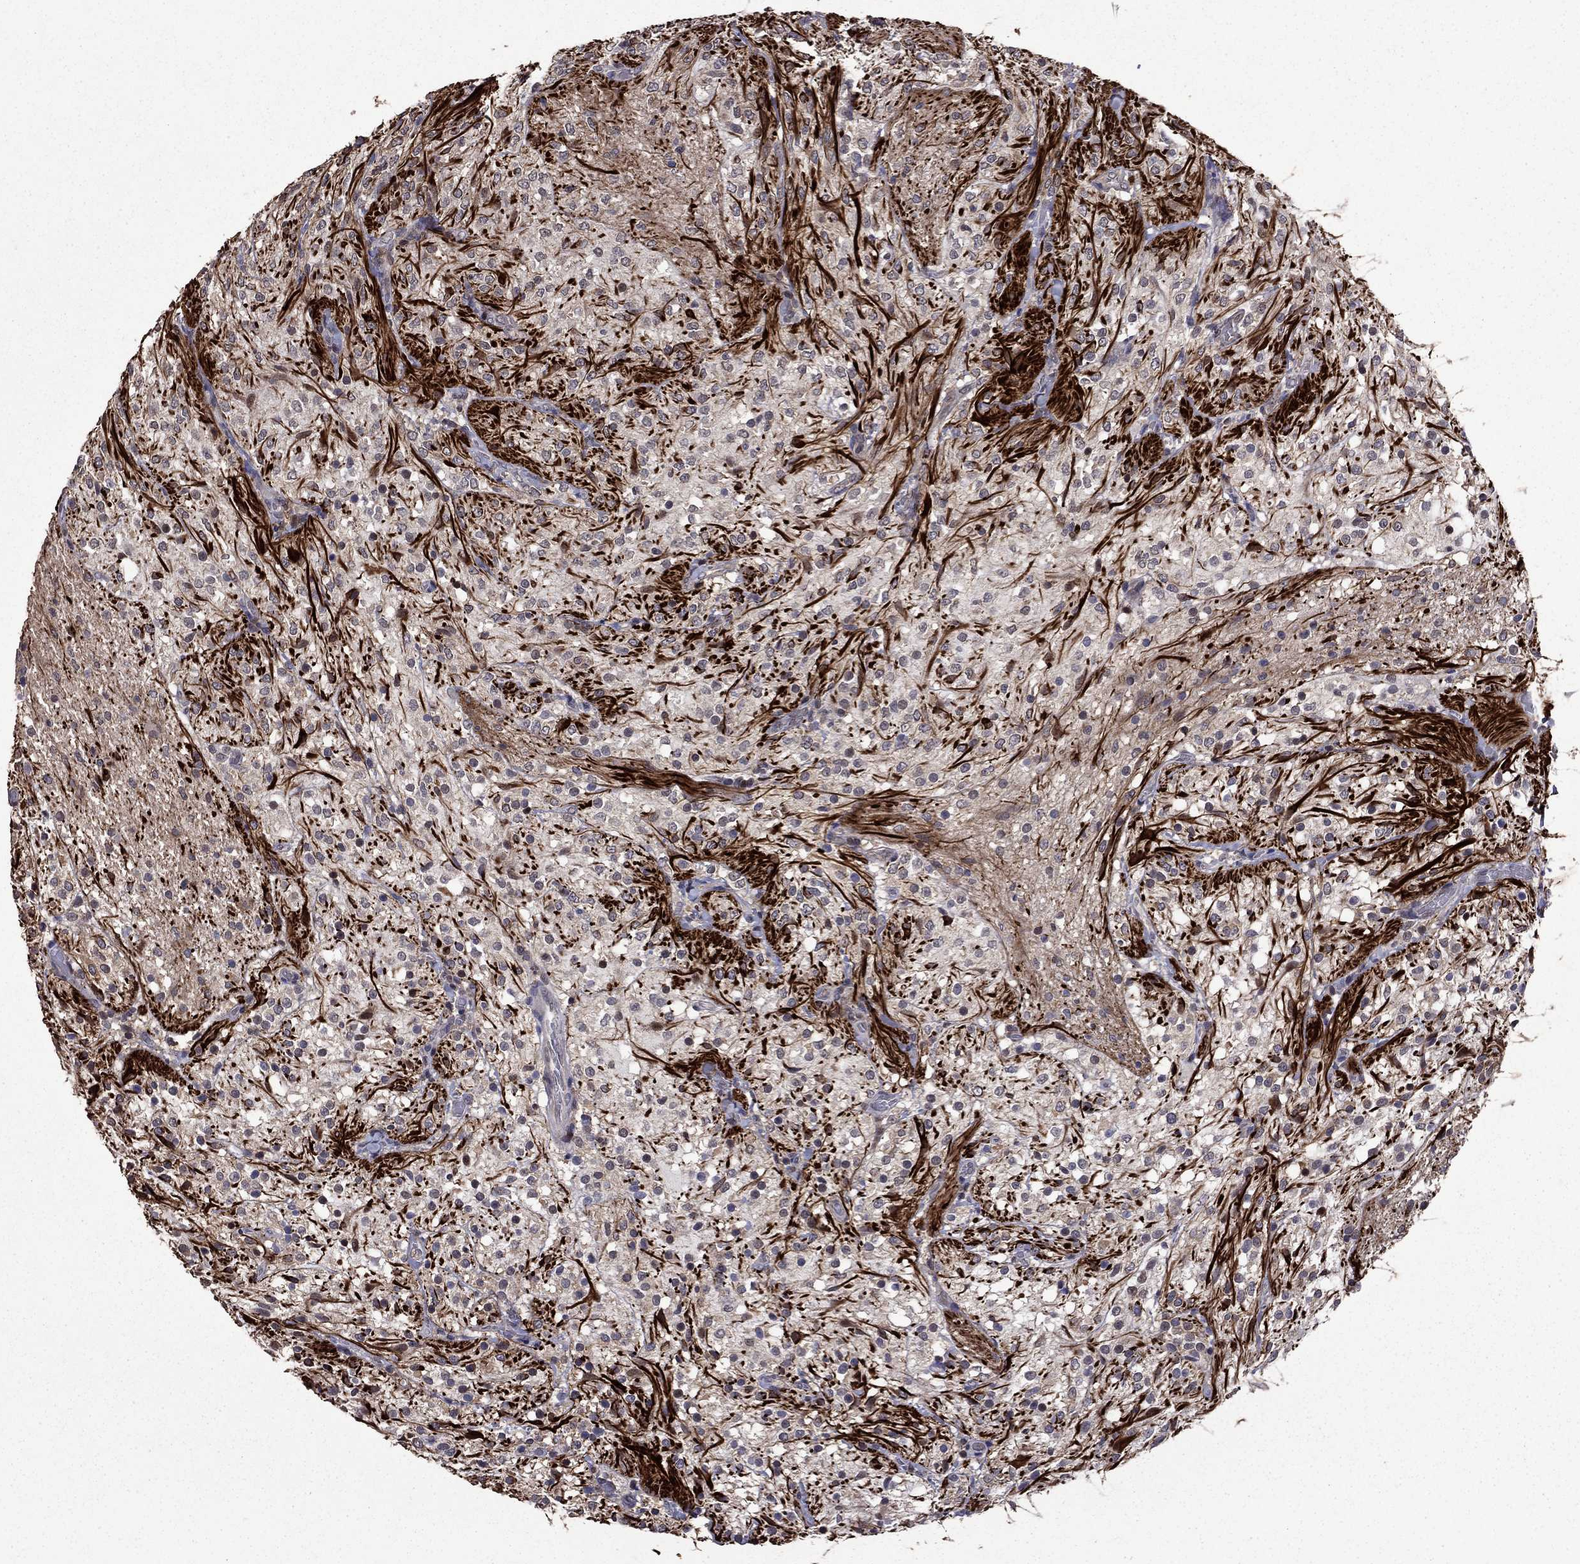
{"staining": {"intensity": "negative", "quantity": "none", "location": "none"}, "tissue": "glioma", "cell_type": "Tumor cells", "image_type": "cancer", "snomed": [{"axis": "morphology", "description": "Glioma, malignant, Low grade"}, {"axis": "topography", "description": "Brain"}], "caption": "Immunohistochemical staining of glioma reveals no significant expression in tumor cells.", "gene": "APPBP2", "patient": {"sex": "male", "age": 3}}